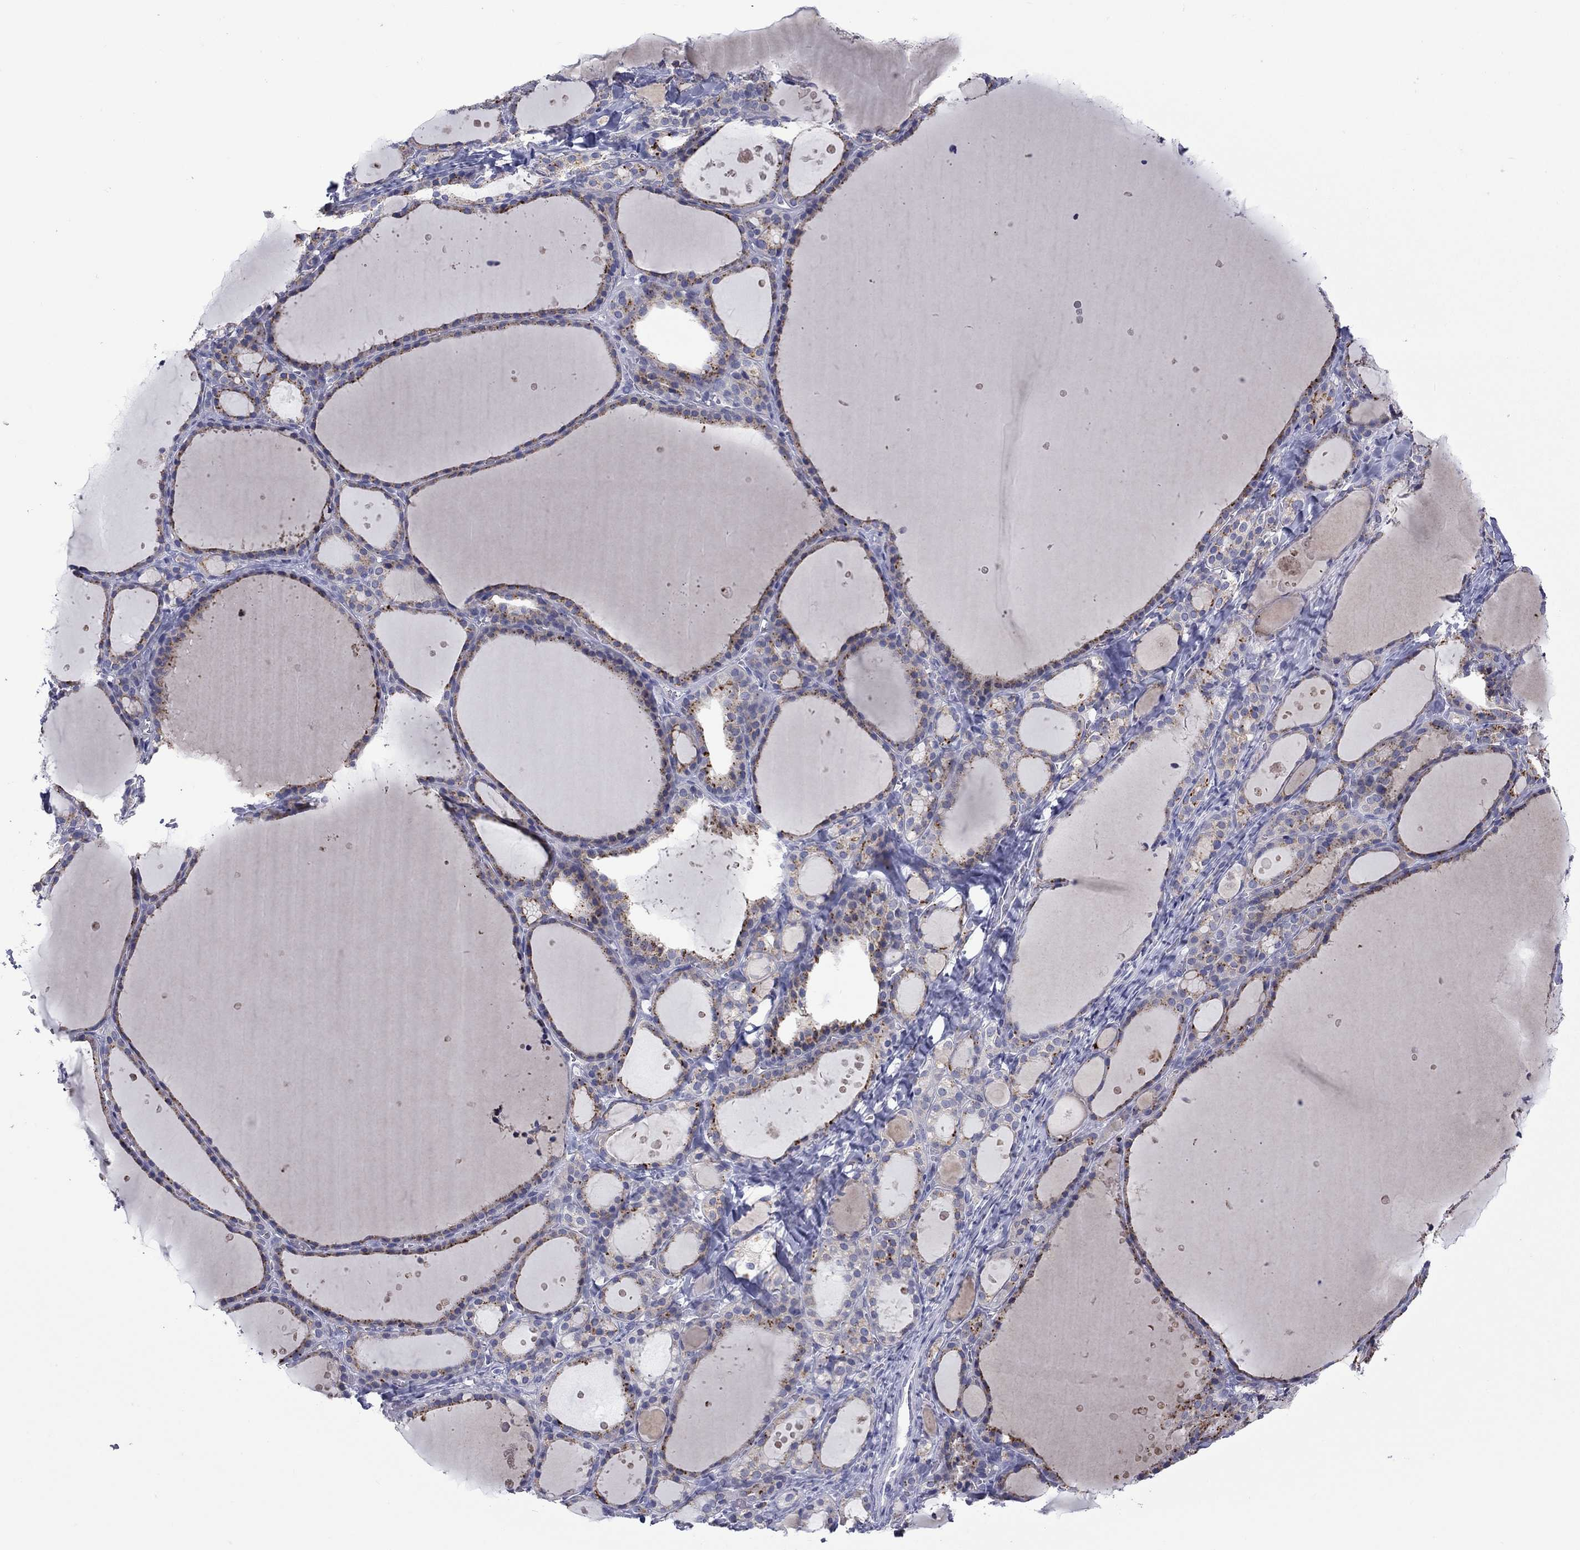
{"staining": {"intensity": "weak", "quantity": "25%-75%", "location": "cytoplasmic/membranous"}, "tissue": "thyroid gland", "cell_type": "Glandular cells", "image_type": "normal", "snomed": [{"axis": "morphology", "description": "Normal tissue, NOS"}, {"axis": "topography", "description": "Thyroid gland"}], "caption": "Thyroid gland stained for a protein shows weak cytoplasmic/membranous positivity in glandular cells.", "gene": "TMPRSS11A", "patient": {"sex": "male", "age": 68}}